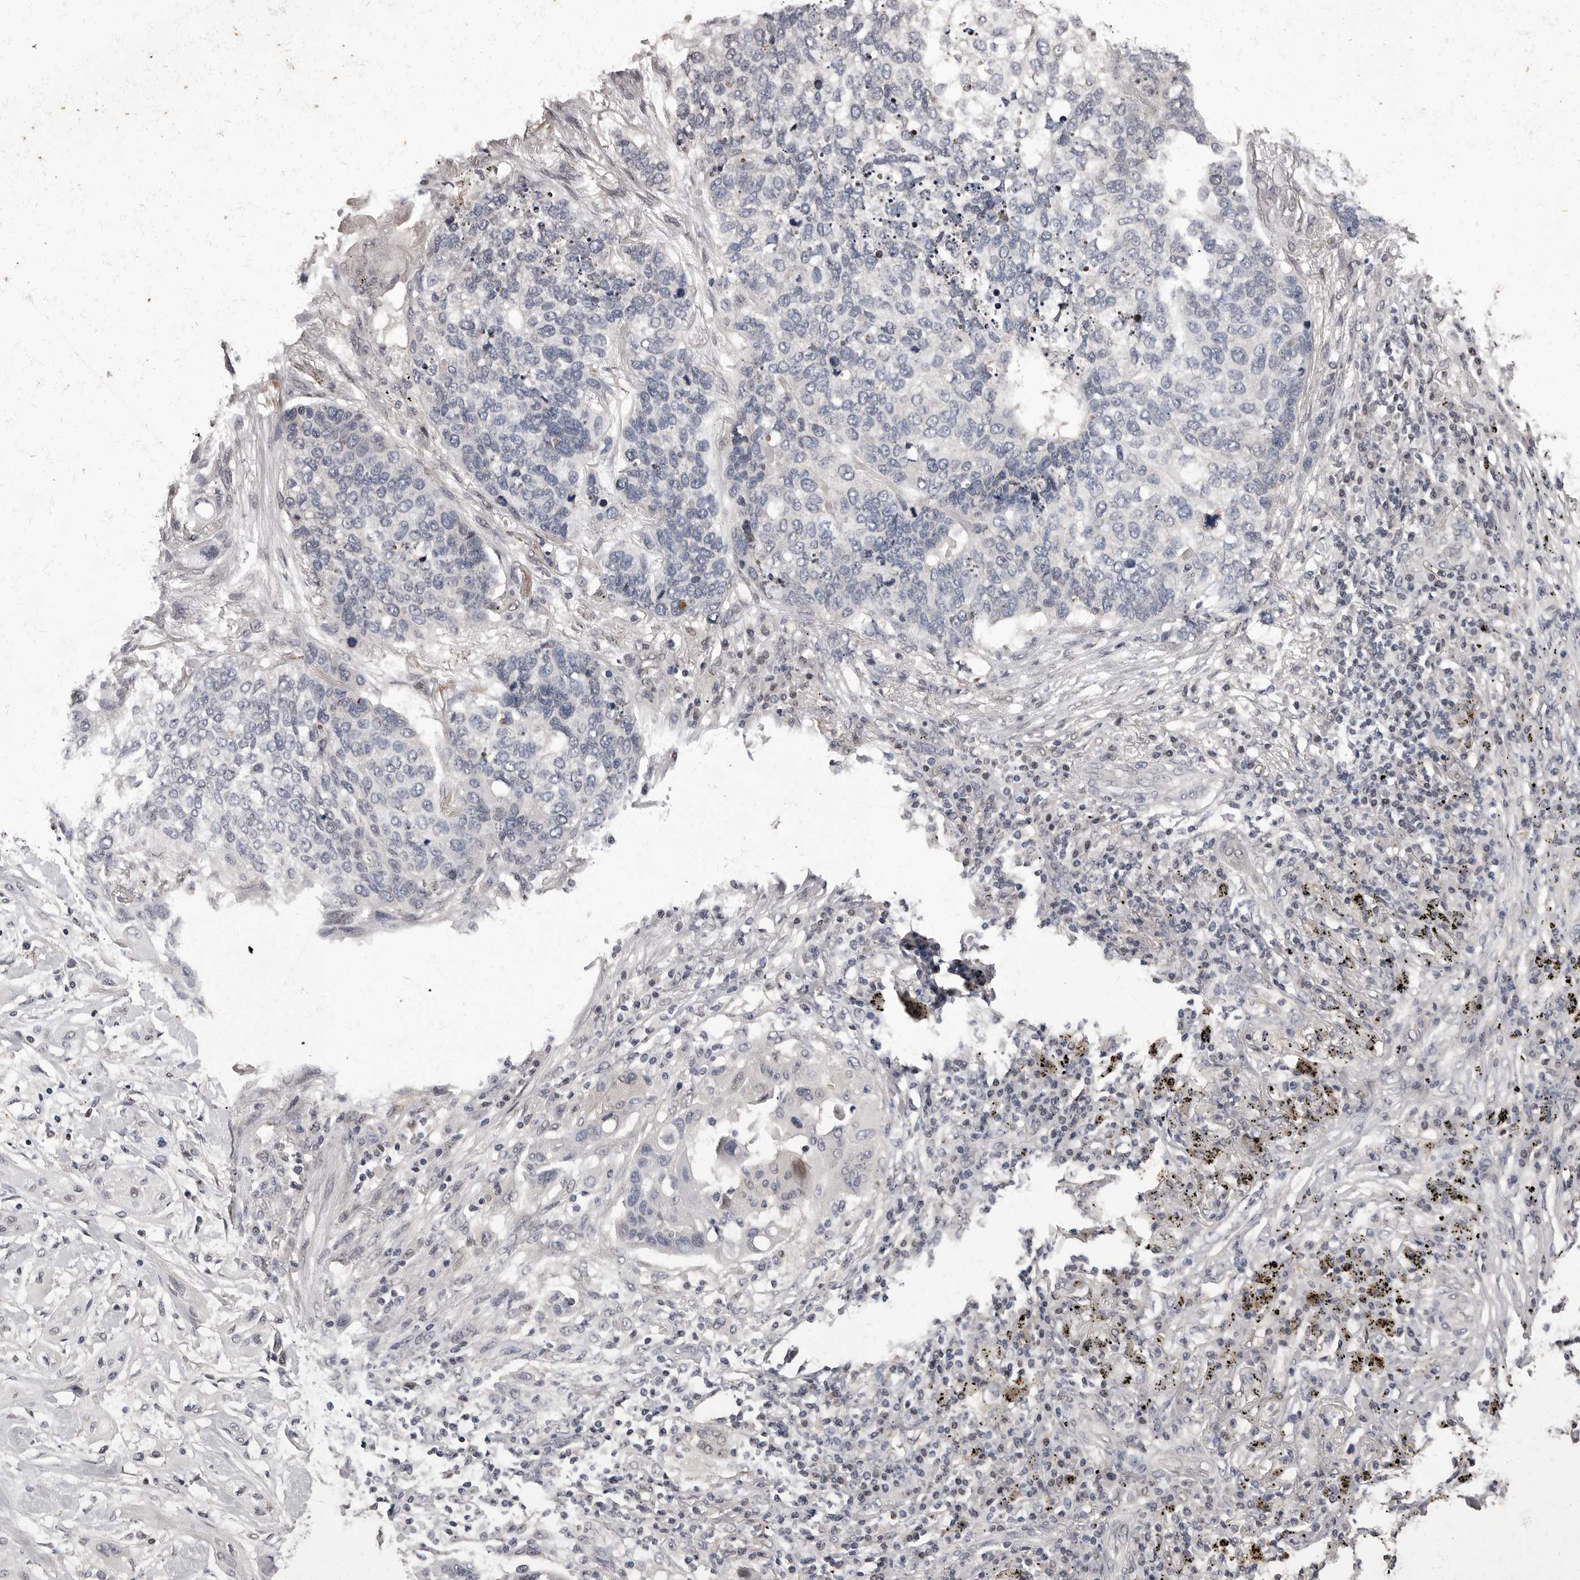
{"staining": {"intensity": "negative", "quantity": "none", "location": "none"}, "tissue": "lung cancer", "cell_type": "Tumor cells", "image_type": "cancer", "snomed": [{"axis": "morphology", "description": "Squamous cell carcinoma, NOS"}, {"axis": "topography", "description": "Lung"}], "caption": "DAB immunohistochemical staining of human lung squamous cell carcinoma shows no significant staining in tumor cells.", "gene": "C1orf50", "patient": {"sex": "female", "age": 63}}